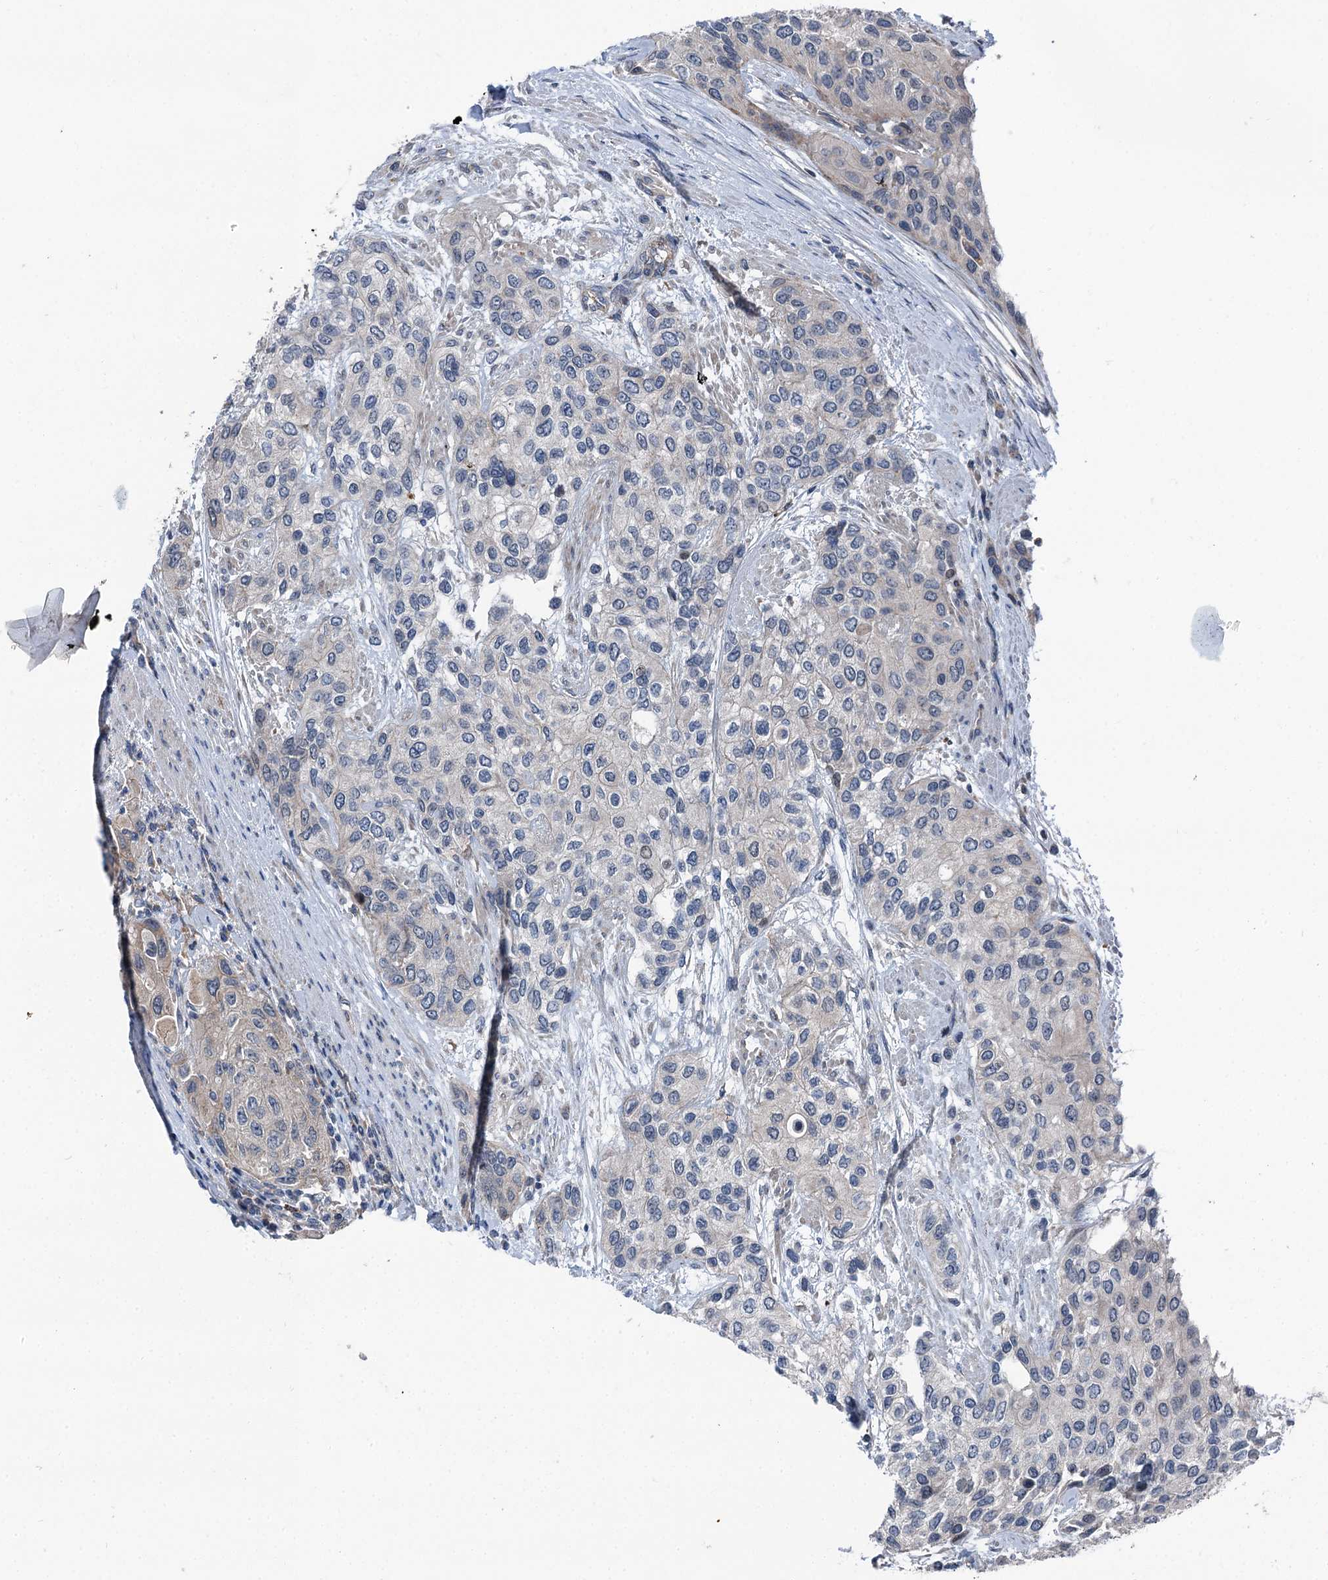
{"staining": {"intensity": "negative", "quantity": "none", "location": "none"}, "tissue": "urothelial cancer", "cell_type": "Tumor cells", "image_type": "cancer", "snomed": [{"axis": "morphology", "description": "Normal tissue, NOS"}, {"axis": "morphology", "description": "Urothelial carcinoma, High grade"}, {"axis": "topography", "description": "Vascular tissue"}, {"axis": "topography", "description": "Urinary bladder"}], "caption": "Tumor cells are negative for brown protein staining in high-grade urothelial carcinoma.", "gene": "POLR1D", "patient": {"sex": "female", "age": 56}}